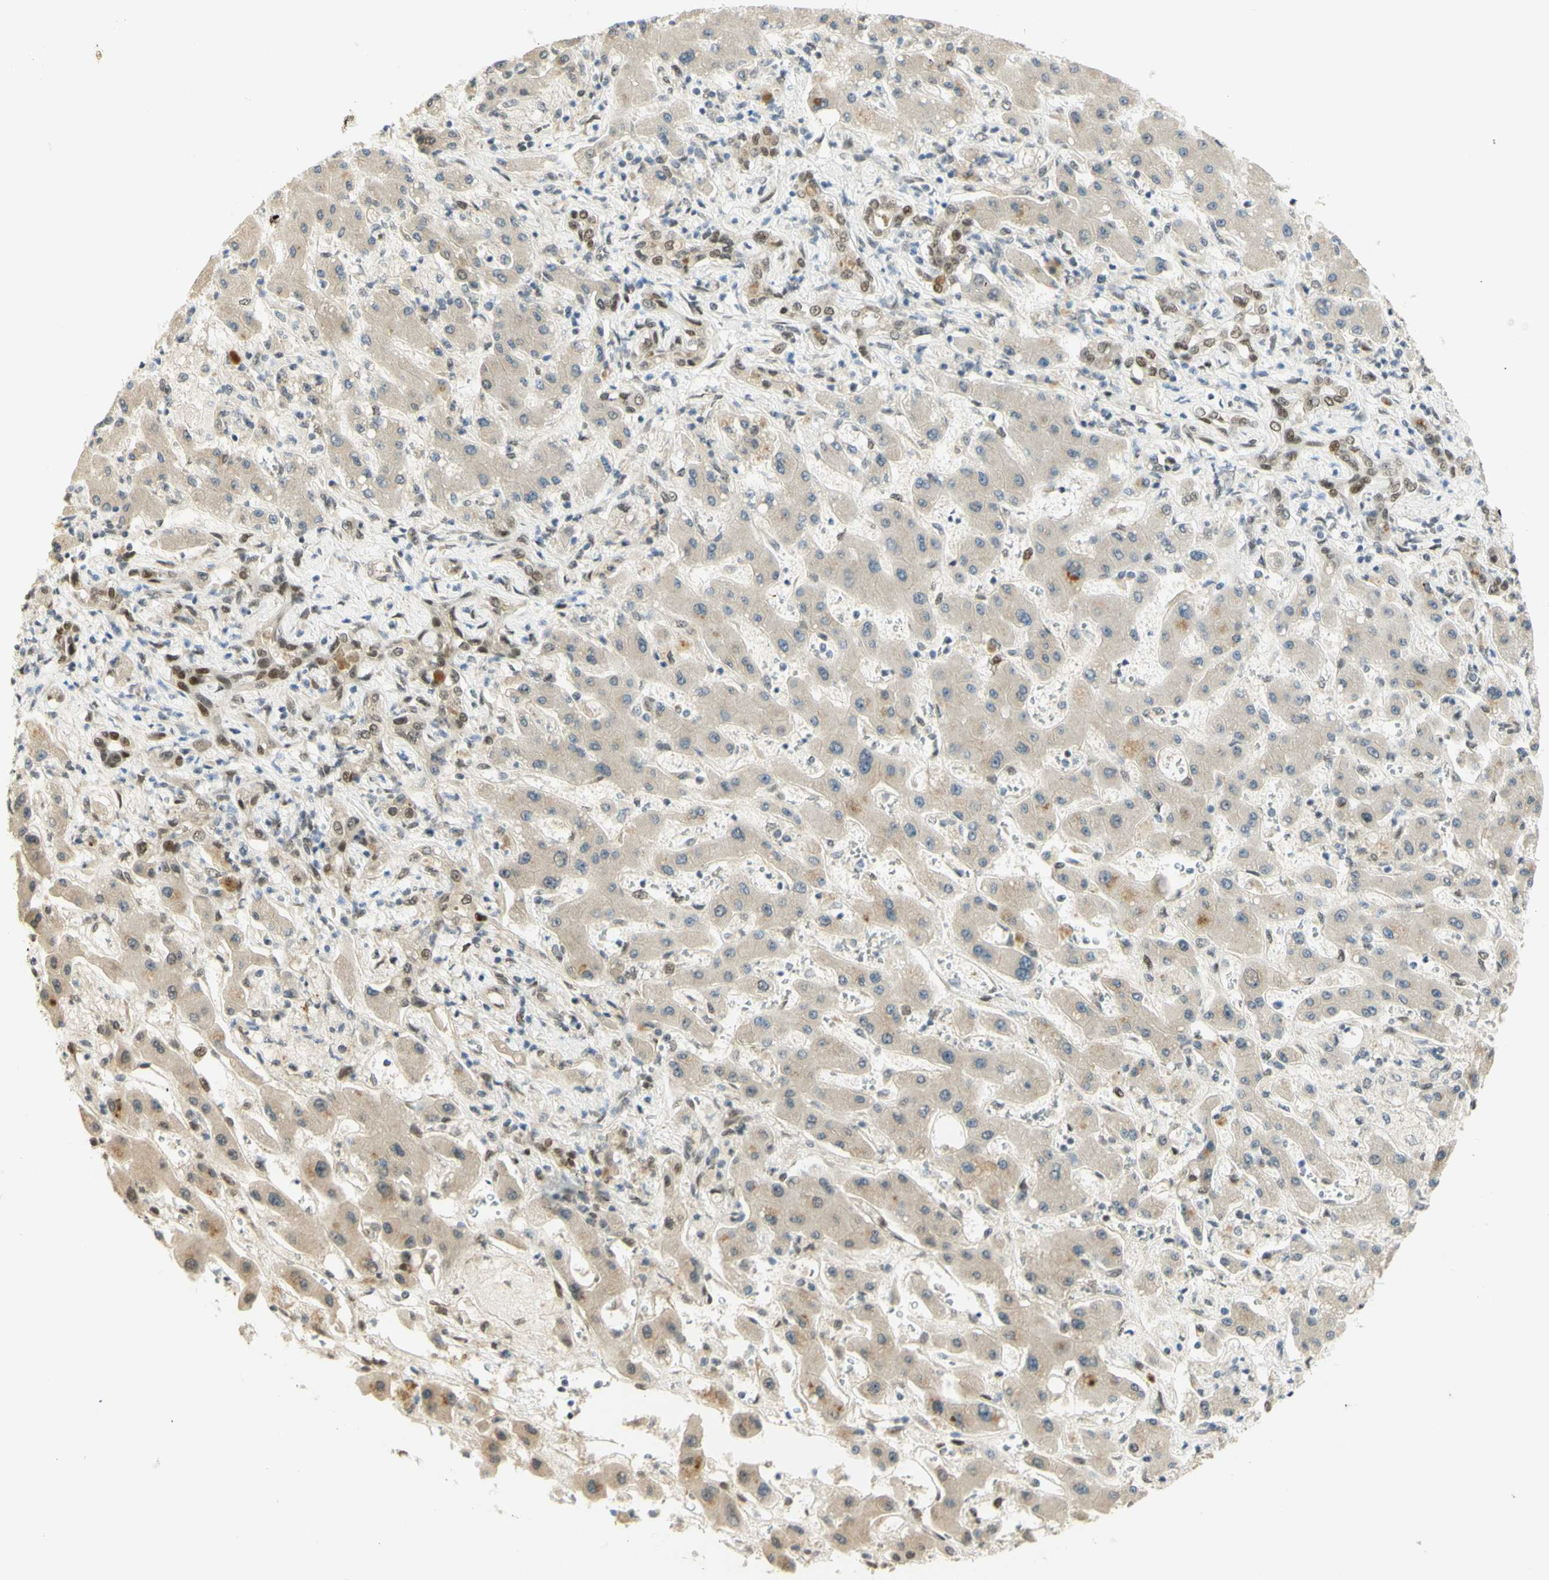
{"staining": {"intensity": "moderate", "quantity": ">75%", "location": "nuclear"}, "tissue": "liver cancer", "cell_type": "Tumor cells", "image_type": "cancer", "snomed": [{"axis": "morphology", "description": "Cholangiocarcinoma"}, {"axis": "topography", "description": "Liver"}], "caption": "There is medium levels of moderate nuclear expression in tumor cells of cholangiocarcinoma (liver), as demonstrated by immunohistochemical staining (brown color).", "gene": "DDX1", "patient": {"sex": "male", "age": 50}}